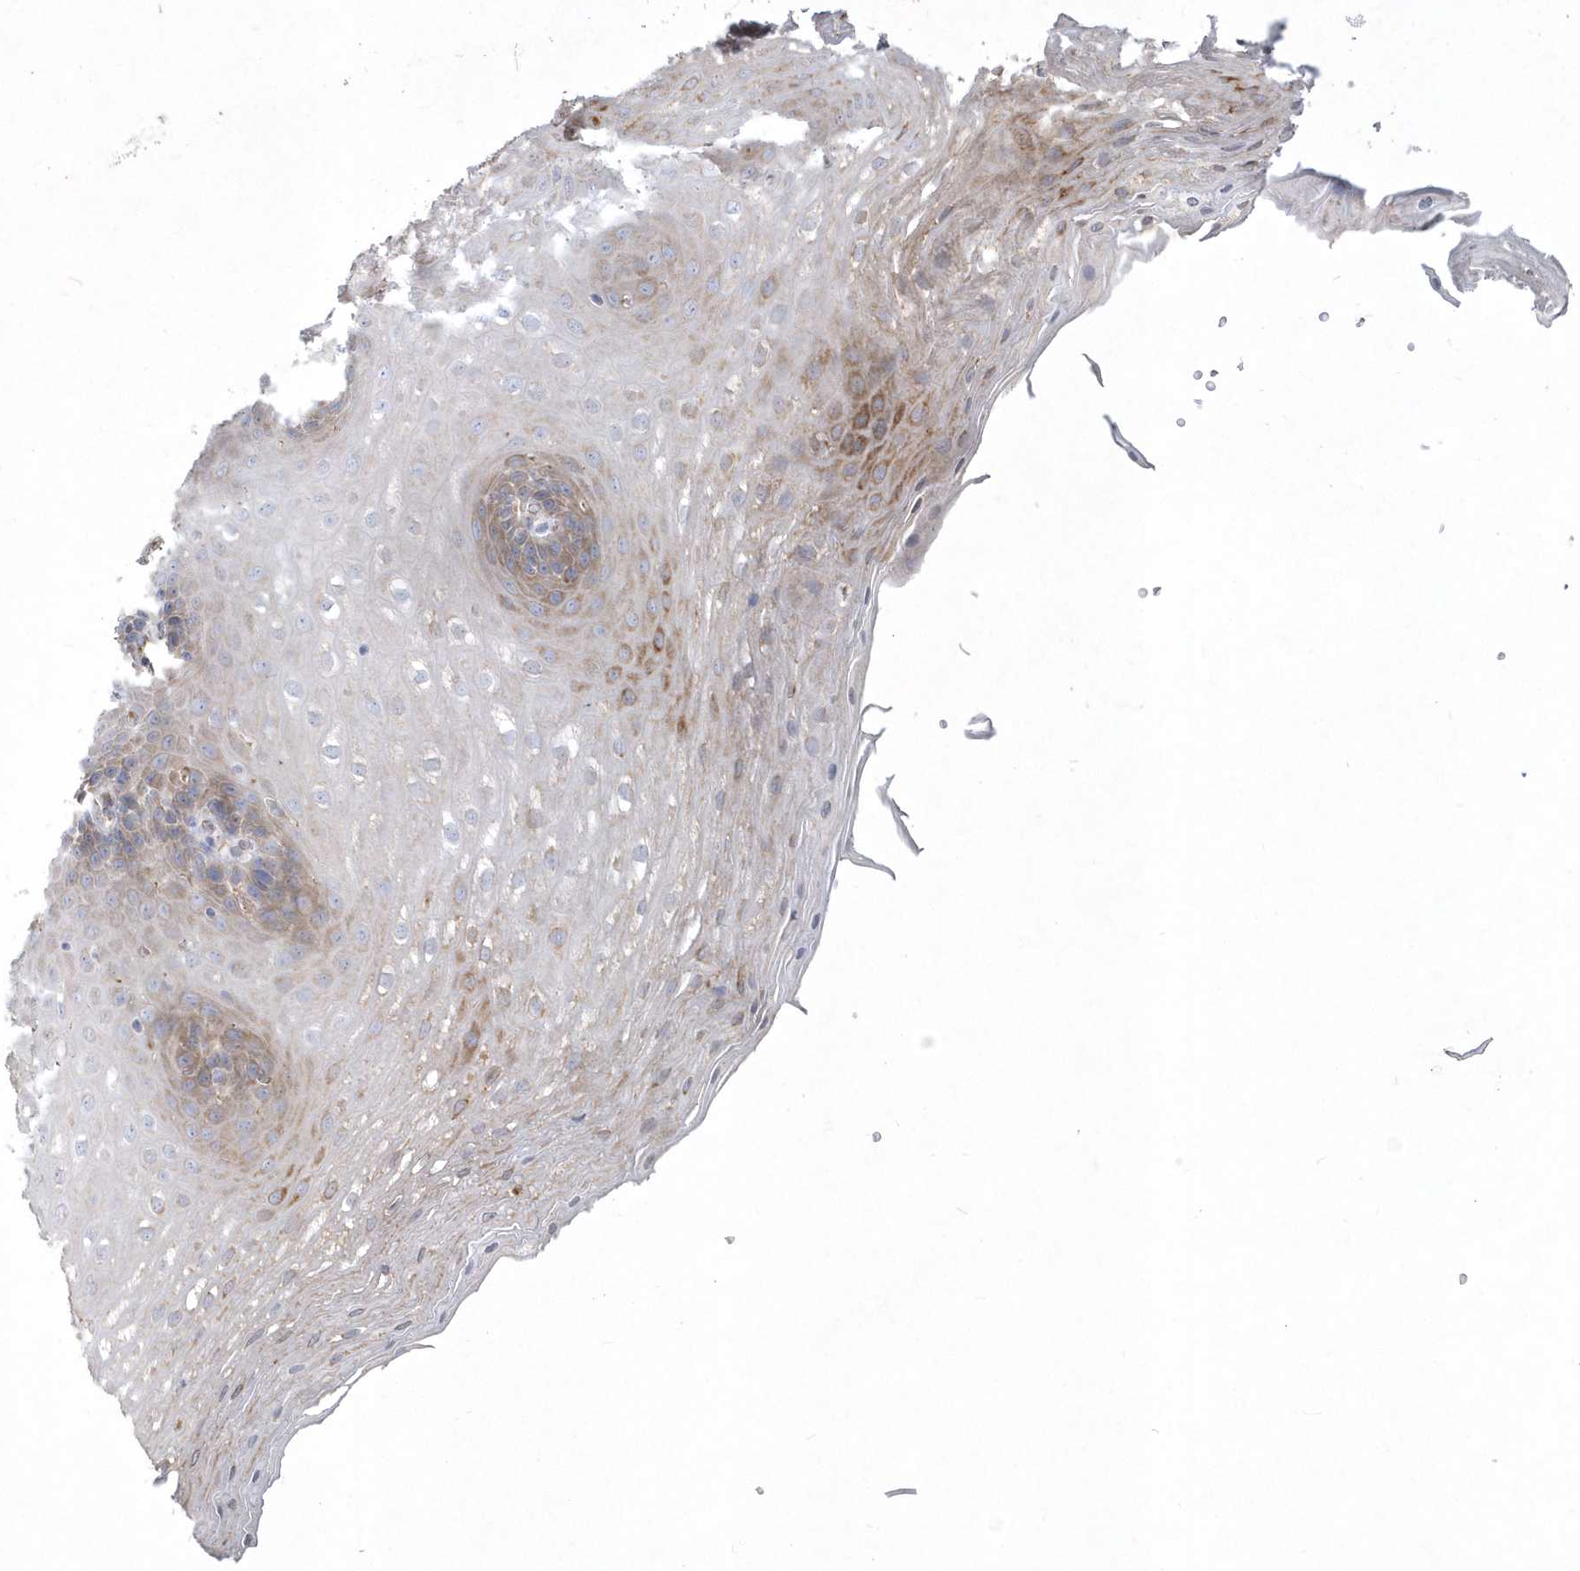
{"staining": {"intensity": "moderate", "quantity": "<25%", "location": "cytoplasmic/membranous"}, "tissue": "esophagus", "cell_type": "Squamous epithelial cells", "image_type": "normal", "snomed": [{"axis": "morphology", "description": "Normal tissue, NOS"}, {"axis": "topography", "description": "Esophagus"}], "caption": "Approximately <25% of squamous epithelial cells in normal esophagus demonstrate moderate cytoplasmic/membranous protein staining as visualized by brown immunohistochemical staining.", "gene": "DGAT1", "patient": {"sex": "female", "age": 66}}